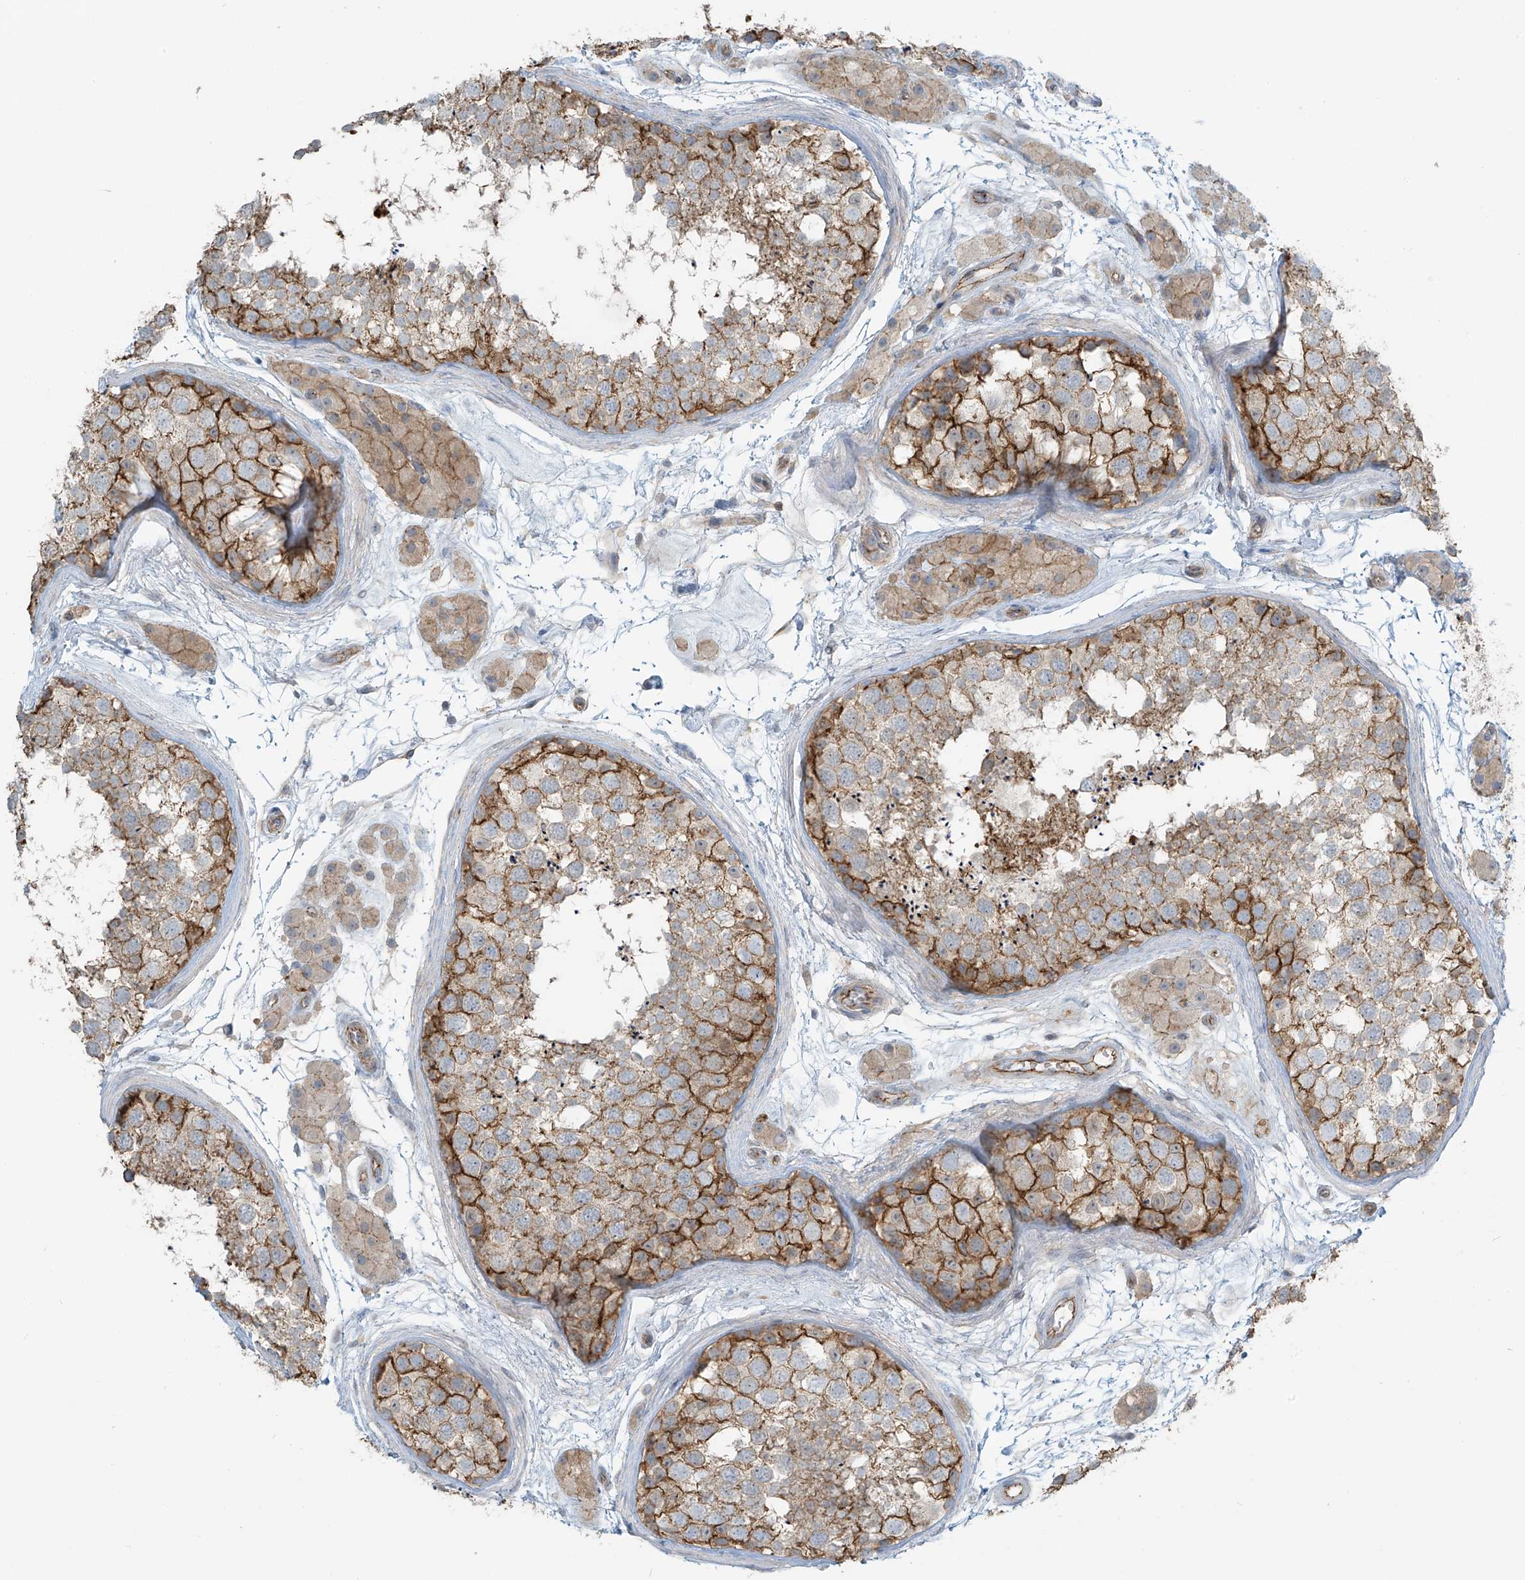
{"staining": {"intensity": "moderate", "quantity": ">75%", "location": "cytoplasmic/membranous"}, "tissue": "testis", "cell_type": "Cells in seminiferous ducts", "image_type": "normal", "snomed": [{"axis": "morphology", "description": "Normal tissue, NOS"}, {"axis": "topography", "description": "Testis"}], "caption": "Testis stained for a protein (brown) displays moderate cytoplasmic/membranous positive expression in about >75% of cells in seminiferous ducts.", "gene": "SLC9A2", "patient": {"sex": "male", "age": 56}}